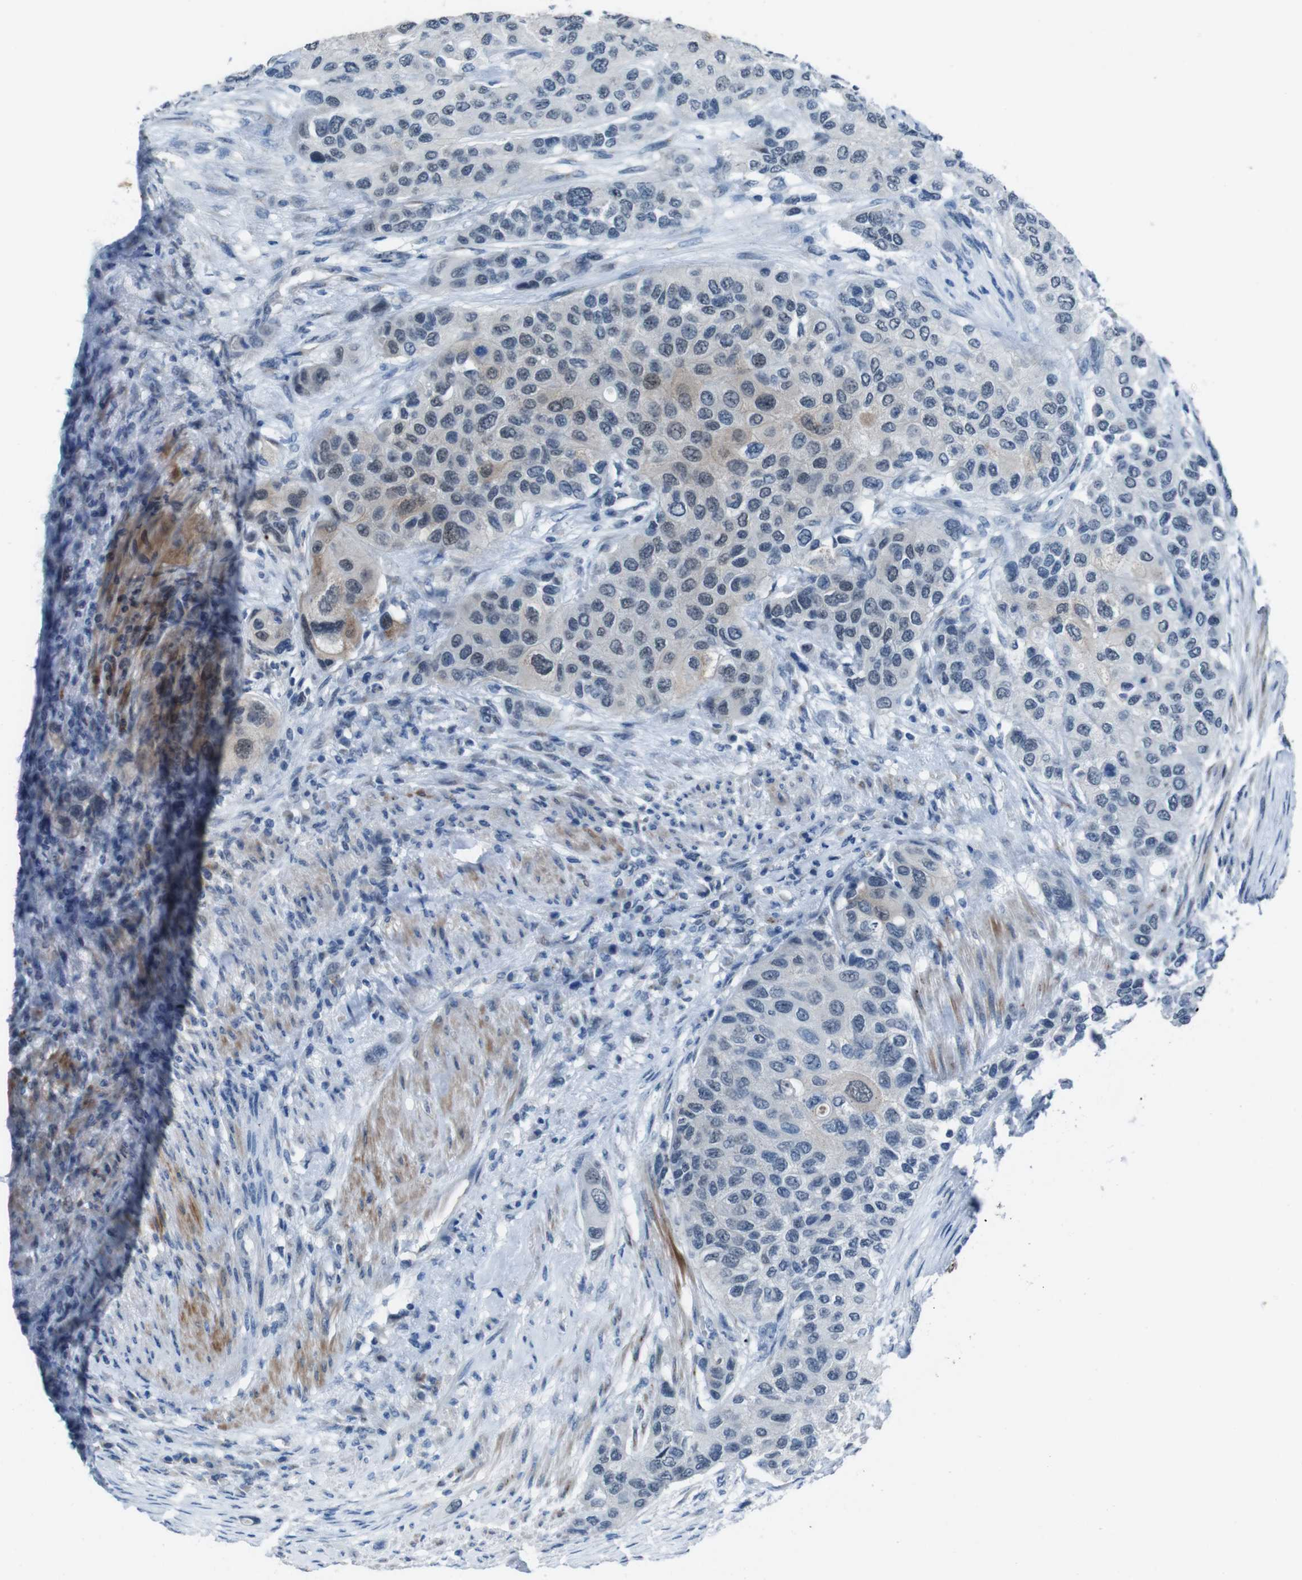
{"staining": {"intensity": "weak", "quantity": "<25%", "location": "cytoplasmic/membranous"}, "tissue": "urothelial cancer", "cell_type": "Tumor cells", "image_type": "cancer", "snomed": [{"axis": "morphology", "description": "Urothelial carcinoma, High grade"}, {"axis": "topography", "description": "Urinary bladder"}], "caption": "Urothelial carcinoma (high-grade) was stained to show a protein in brown. There is no significant positivity in tumor cells.", "gene": "CDHR2", "patient": {"sex": "female", "age": 56}}